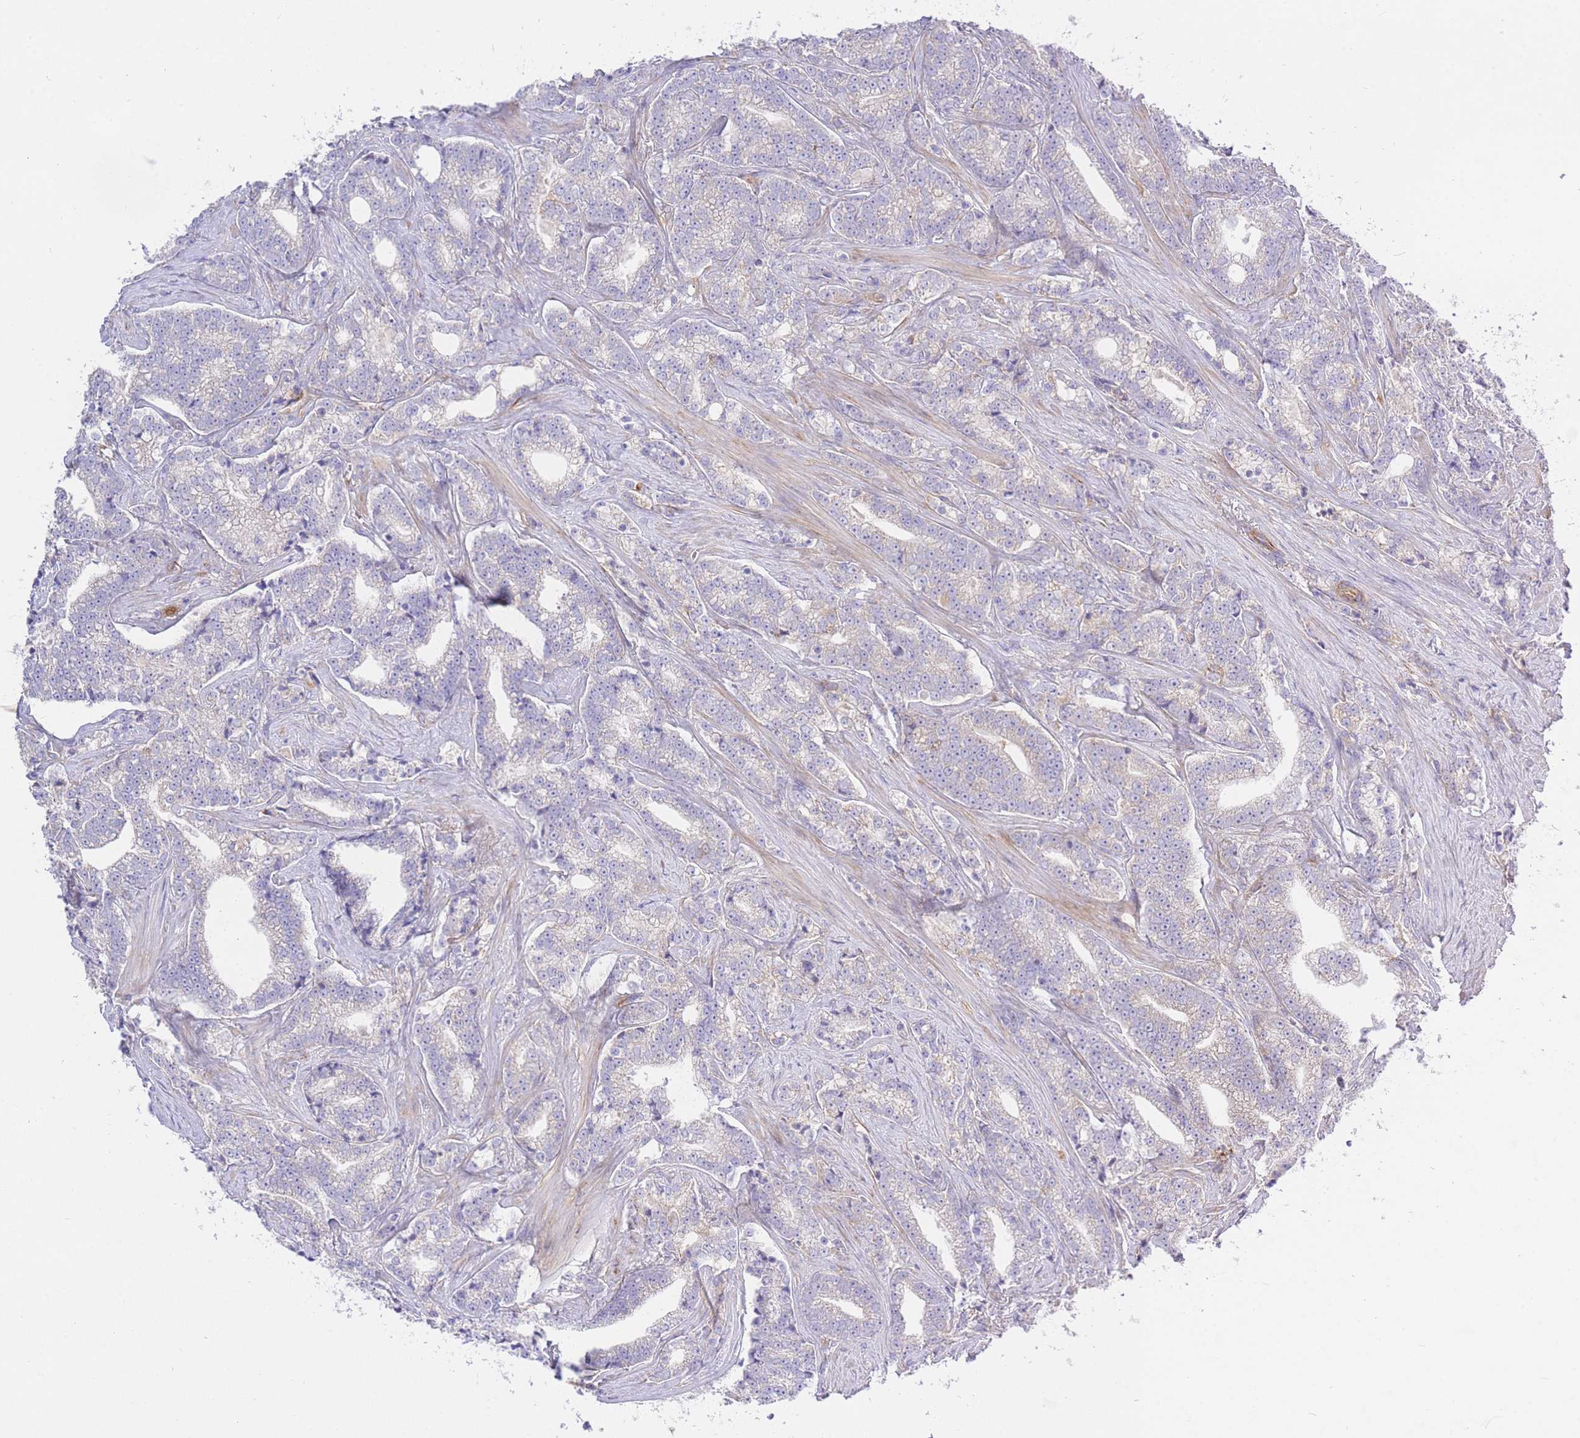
{"staining": {"intensity": "negative", "quantity": "none", "location": "none"}, "tissue": "prostate cancer", "cell_type": "Tumor cells", "image_type": "cancer", "snomed": [{"axis": "morphology", "description": "Adenocarcinoma, High grade"}, {"axis": "topography", "description": "Prostate"}], "caption": "This is an IHC micrograph of human prostate adenocarcinoma (high-grade). There is no positivity in tumor cells.", "gene": "INSYN2B", "patient": {"sex": "male", "age": 67}}